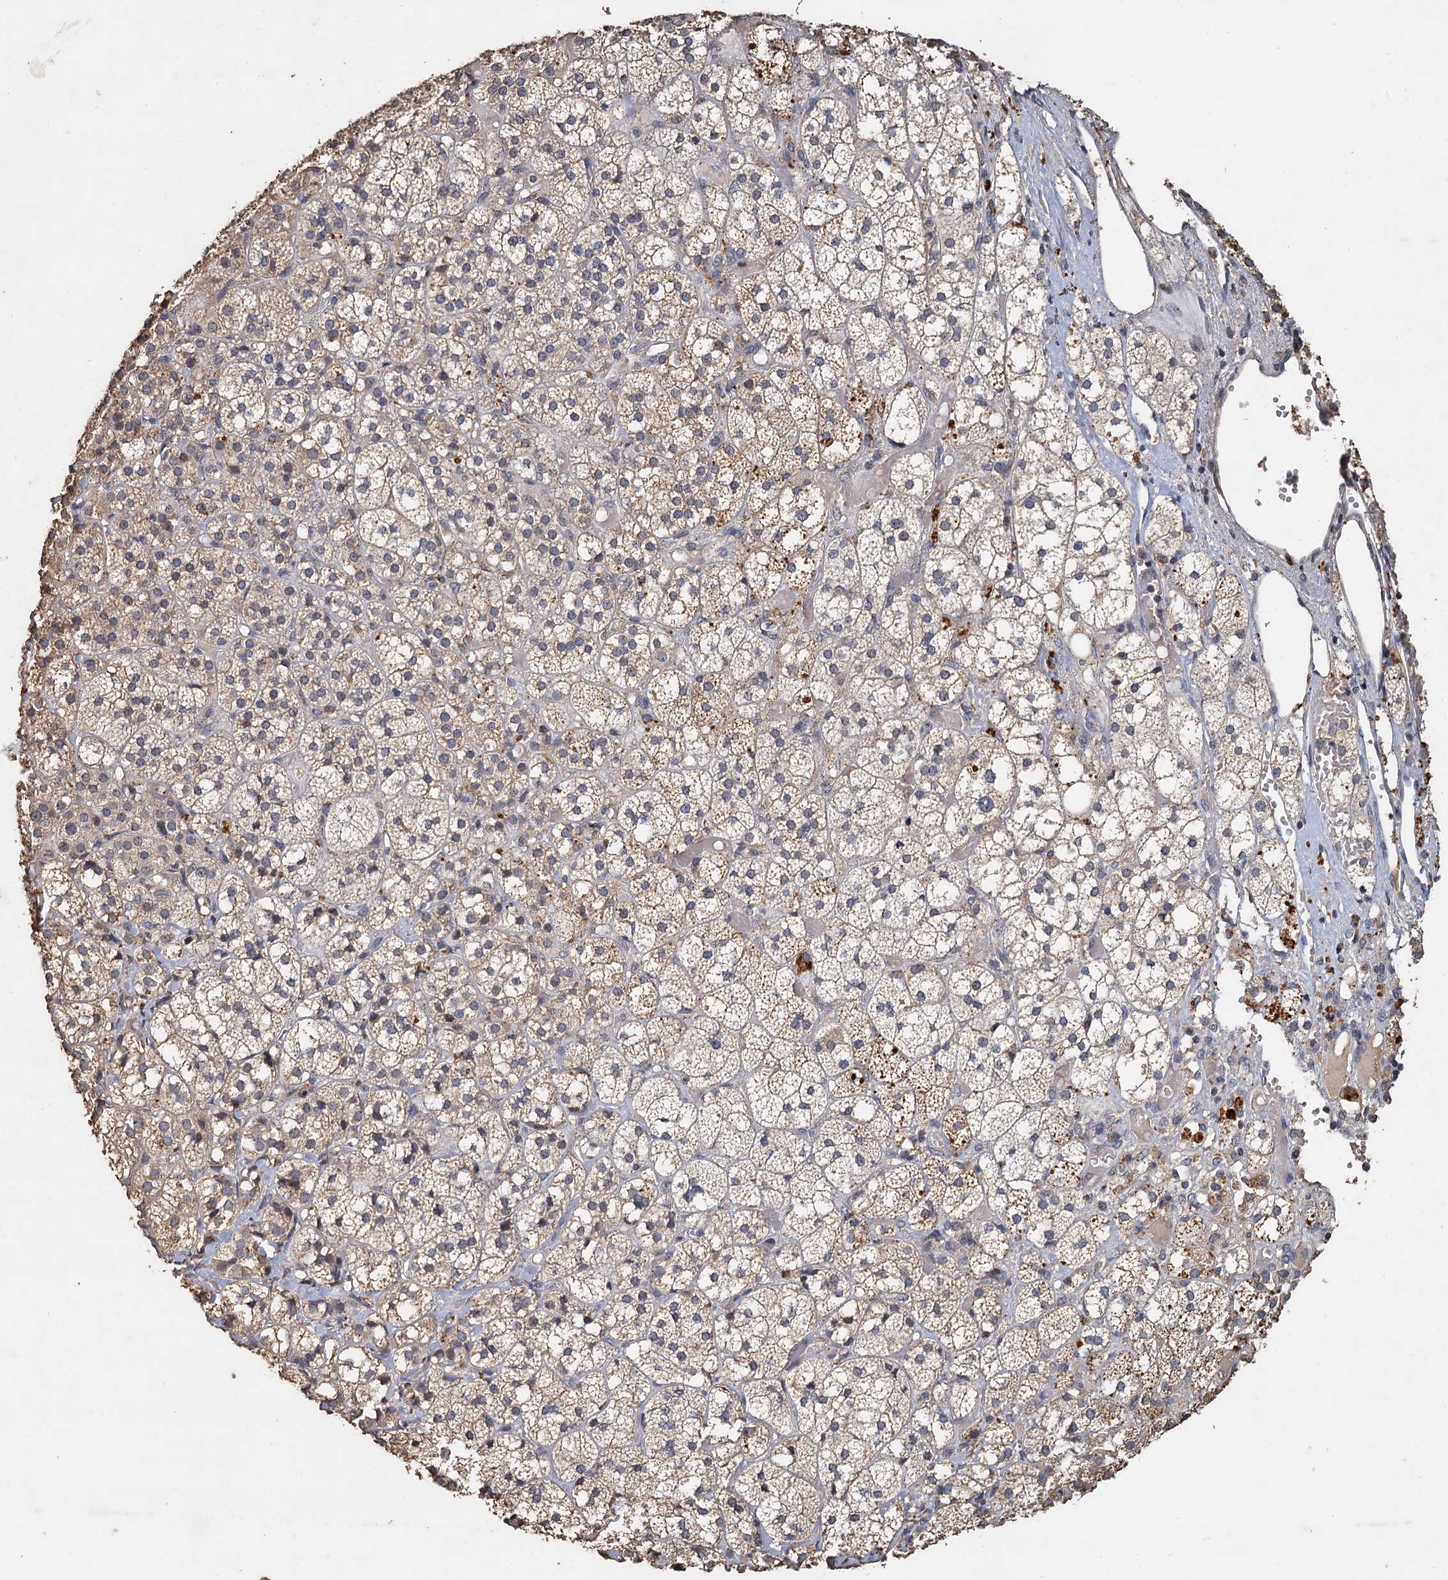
{"staining": {"intensity": "moderate", "quantity": "<25%", "location": "cytoplasmic/membranous"}, "tissue": "adrenal gland", "cell_type": "Glandular cells", "image_type": "normal", "snomed": [{"axis": "morphology", "description": "Normal tissue, NOS"}, {"axis": "topography", "description": "Adrenal gland"}], "caption": "Protein expression analysis of normal adrenal gland shows moderate cytoplasmic/membranous positivity in about <25% of glandular cells.", "gene": "CCDC61", "patient": {"sex": "female", "age": 61}}